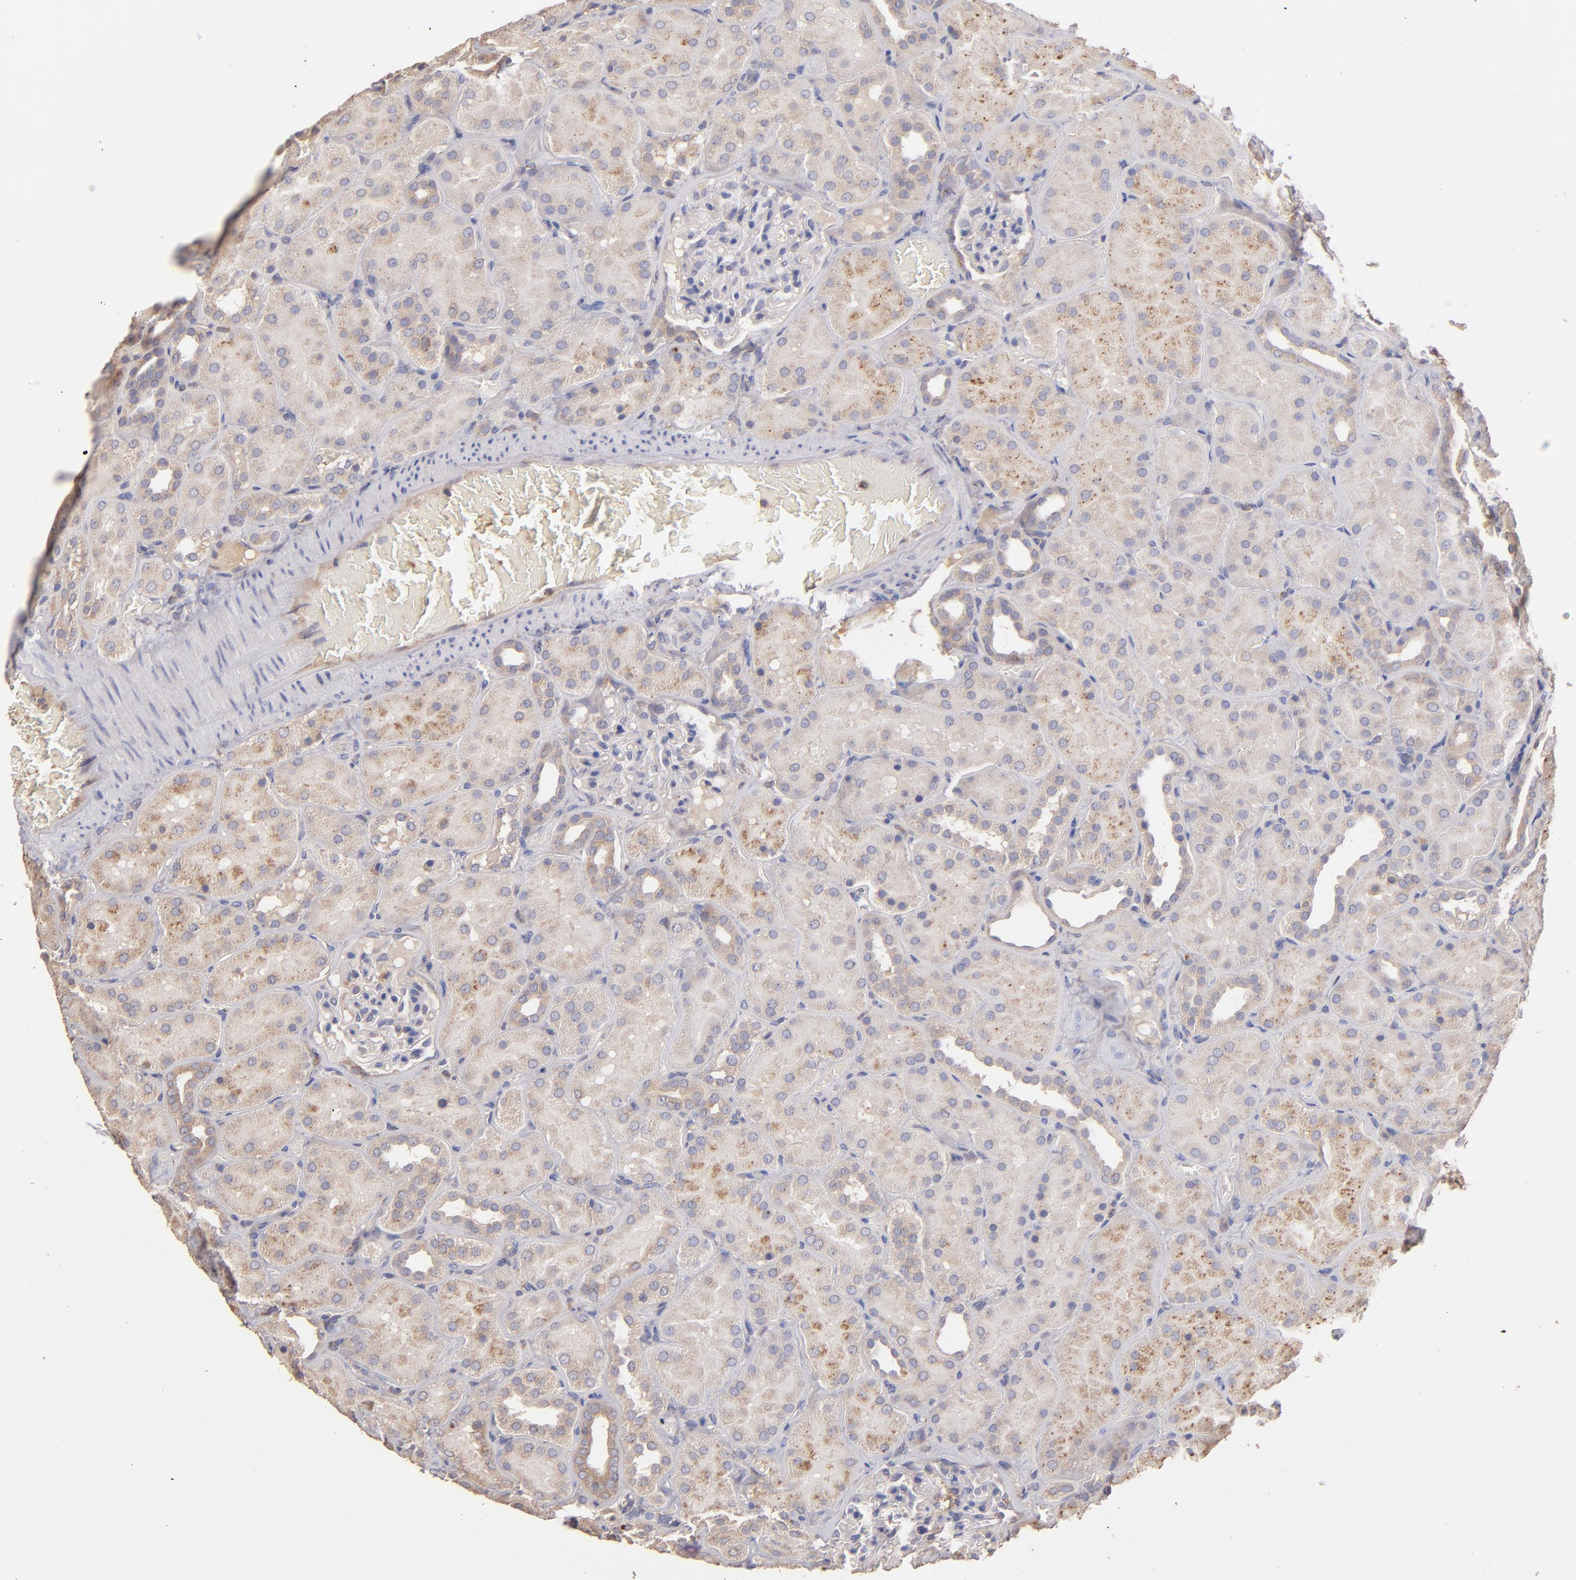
{"staining": {"intensity": "negative", "quantity": "none", "location": "none"}, "tissue": "kidney", "cell_type": "Cells in glomeruli", "image_type": "normal", "snomed": [{"axis": "morphology", "description": "Normal tissue, NOS"}, {"axis": "topography", "description": "Kidney"}], "caption": "Kidney stained for a protein using immunohistochemistry (IHC) displays no expression cells in glomeruli.", "gene": "NFKBIE", "patient": {"sex": "male", "age": 28}}